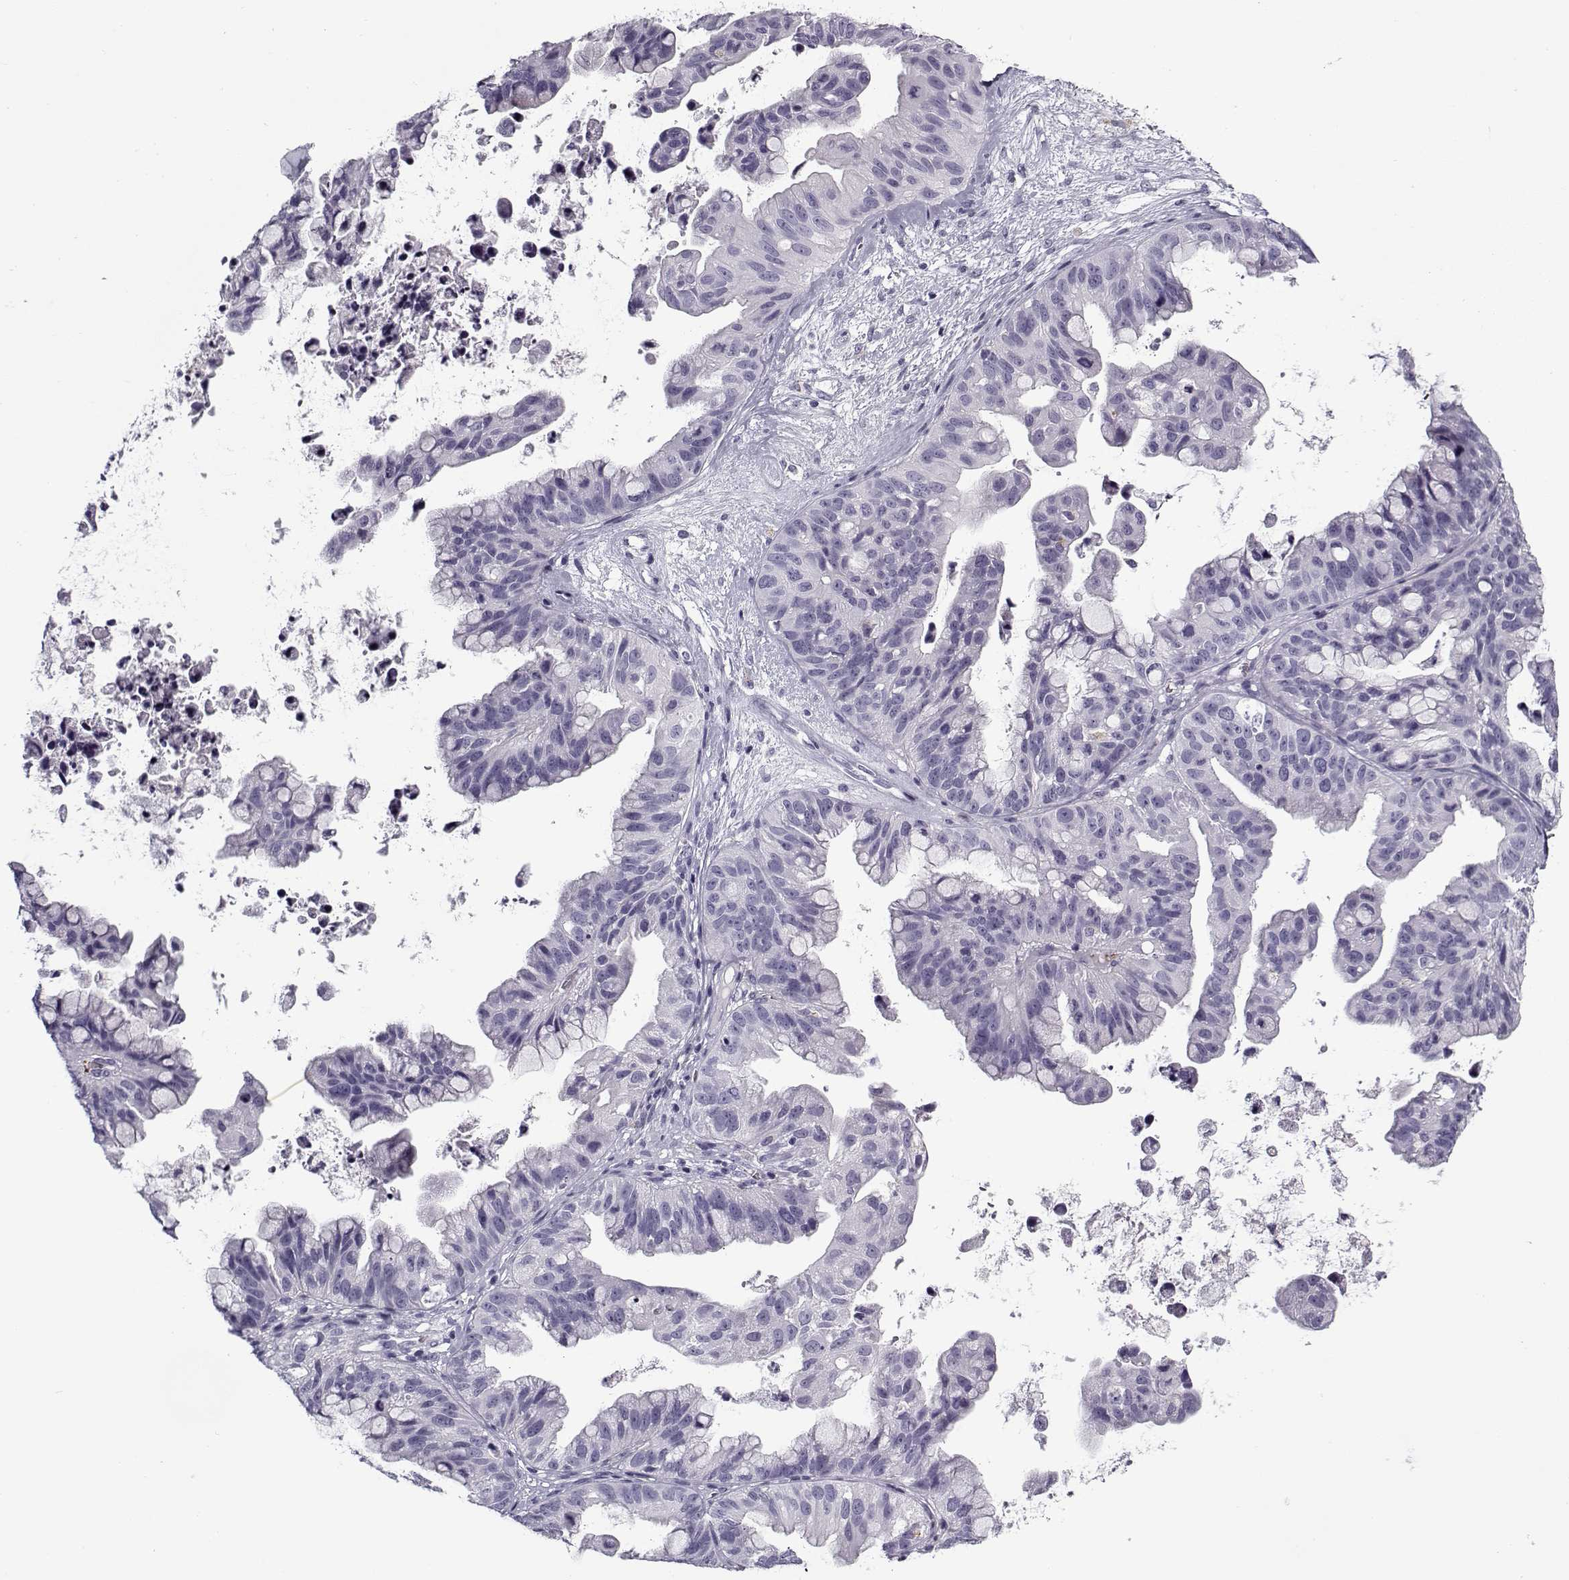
{"staining": {"intensity": "negative", "quantity": "none", "location": "none"}, "tissue": "ovarian cancer", "cell_type": "Tumor cells", "image_type": "cancer", "snomed": [{"axis": "morphology", "description": "Cystadenocarcinoma, mucinous, NOS"}, {"axis": "topography", "description": "Ovary"}], "caption": "Mucinous cystadenocarcinoma (ovarian) was stained to show a protein in brown. There is no significant staining in tumor cells.", "gene": "SNCA", "patient": {"sex": "female", "age": 76}}